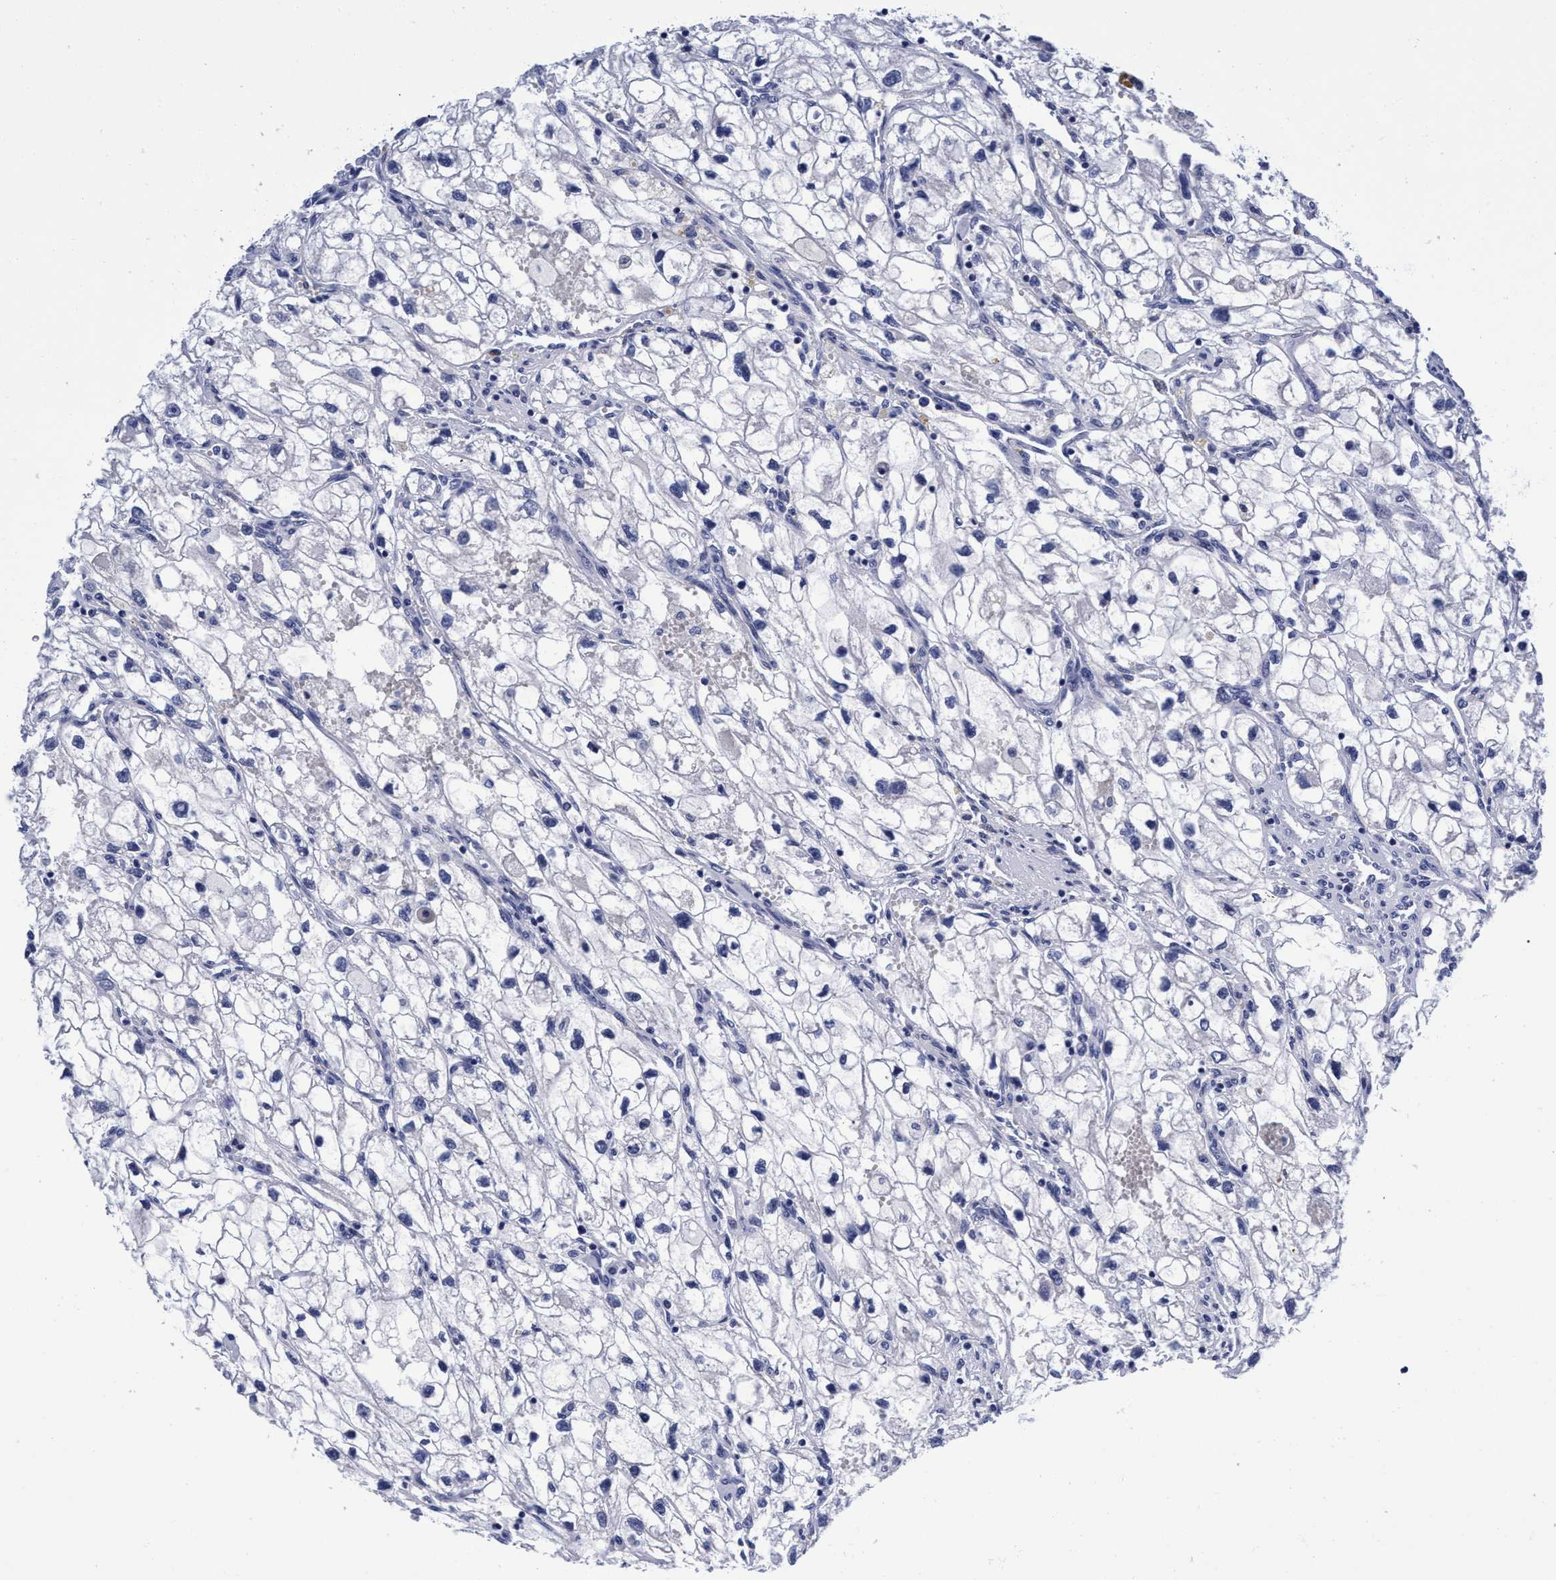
{"staining": {"intensity": "negative", "quantity": "none", "location": "none"}, "tissue": "renal cancer", "cell_type": "Tumor cells", "image_type": "cancer", "snomed": [{"axis": "morphology", "description": "Adenocarcinoma, NOS"}, {"axis": "topography", "description": "Kidney"}], "caption": "Immunohistochemical staining of adenocarcinoma (renal) shows no significant positivity in tumor cells.", "gene": "PLPPR1", "patient": {"sex": "female", "age": 70}}